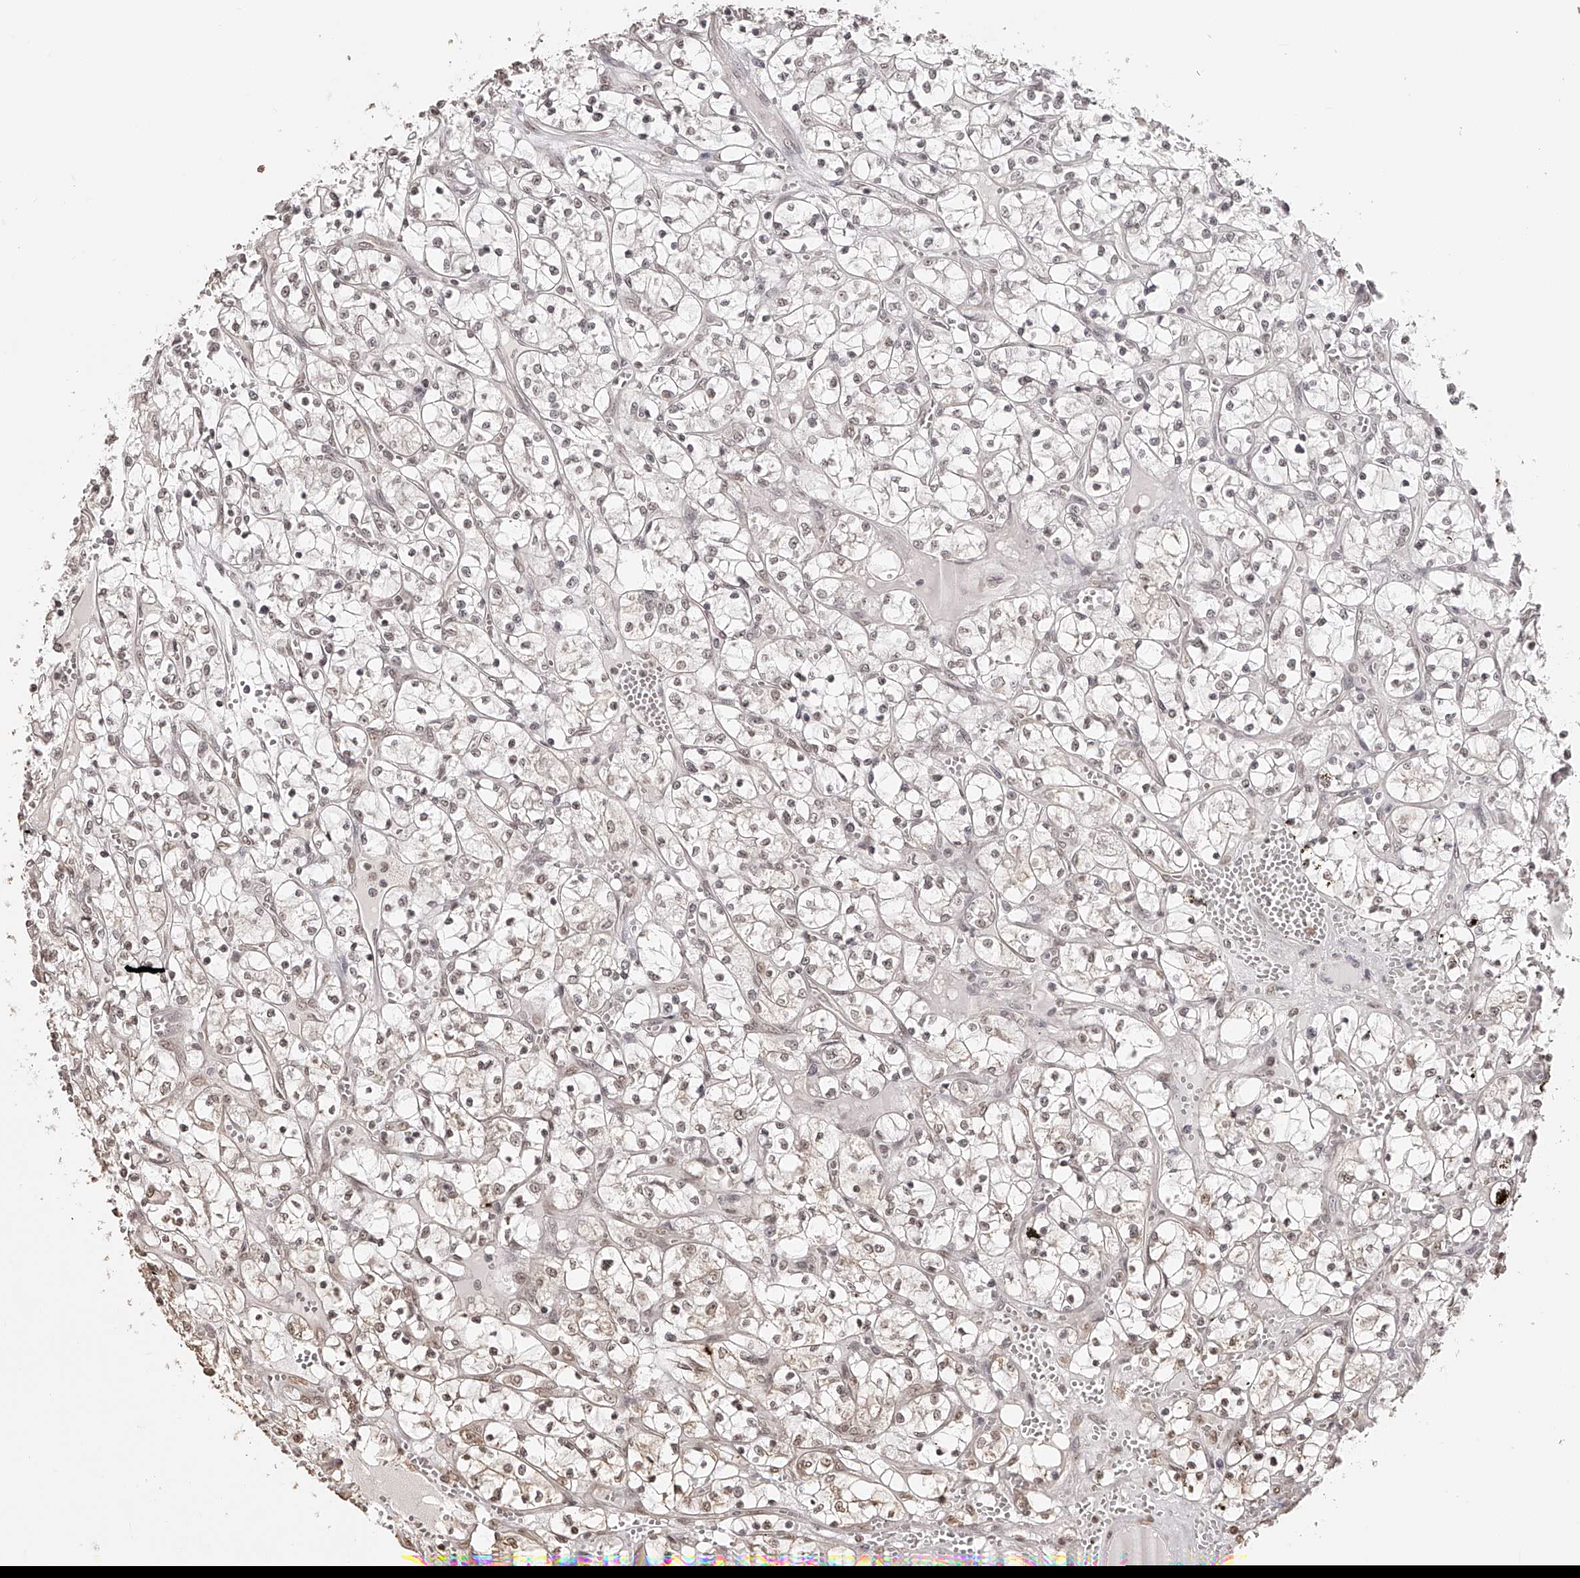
{"staining": {"intensity": "weak", "quantity": ">75%", "location": "nuclear"}, "tissue": "renal cancer", "cell_type": "Tumor cells", "image_type": "cancer", "snomed": [{"axis": "morphology", "description": "Adenocarcinoma, NOS"}, {"axis": "topography", "description": "Kidney"}], "caption": "Weak nuclear staining for a protein is appreciated in about >75% of tumor cells of renal cancer using IHC.", "gene": "ZNF503", "patient": {"sex": "female", "age": 69}}